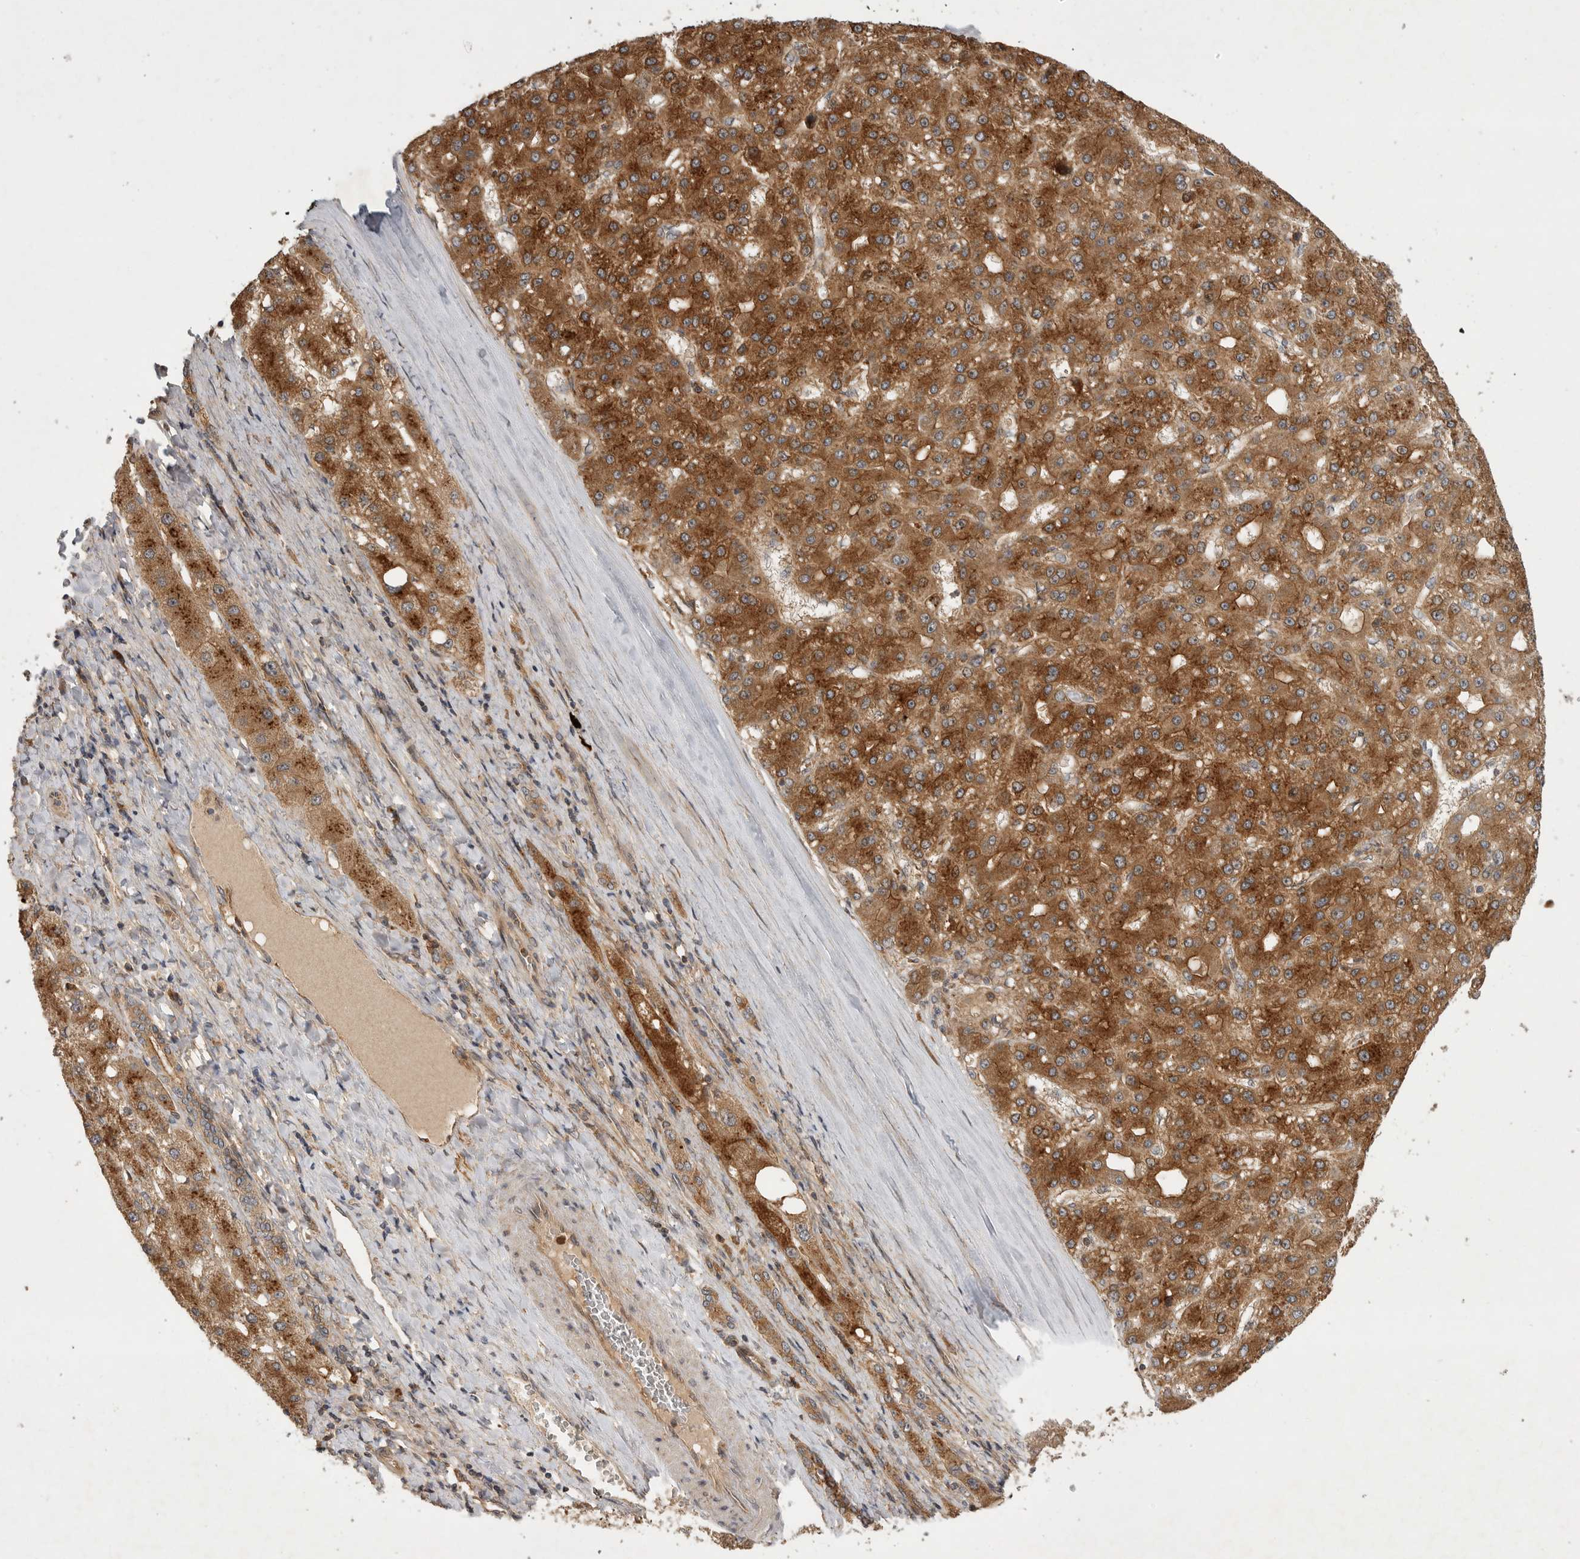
{"staining": {"intensity": "strong", "quantity": ">75%", "location": "cytoplasmic/membranous"}, "tissue": "liver cancer", "cell_type": "Tumor cells", "image_type": "cancer", "snomed": [{"axis": "morphology", "description": "Carcinoma, Hepatocellular, NOS"}, {"axis": "topography", "description": "Liver"}], "caption": "Immunohistochemistry (IHC) staining of liver hepatocellular carcinoma, which demonstrates high levels of strong cytoplasmic/membranous positivity in approximately >75% of tumor cells indicating strong cytoplasmic/membranous protein staining. The staining was performed using DAB (3,3'-diaminobenzidine) (brown) for protein detection and nuclei were counterstained in hematoxylin (blue).", "gene": "ZNF232", "patient": {"sex": "male", "age": 67}}